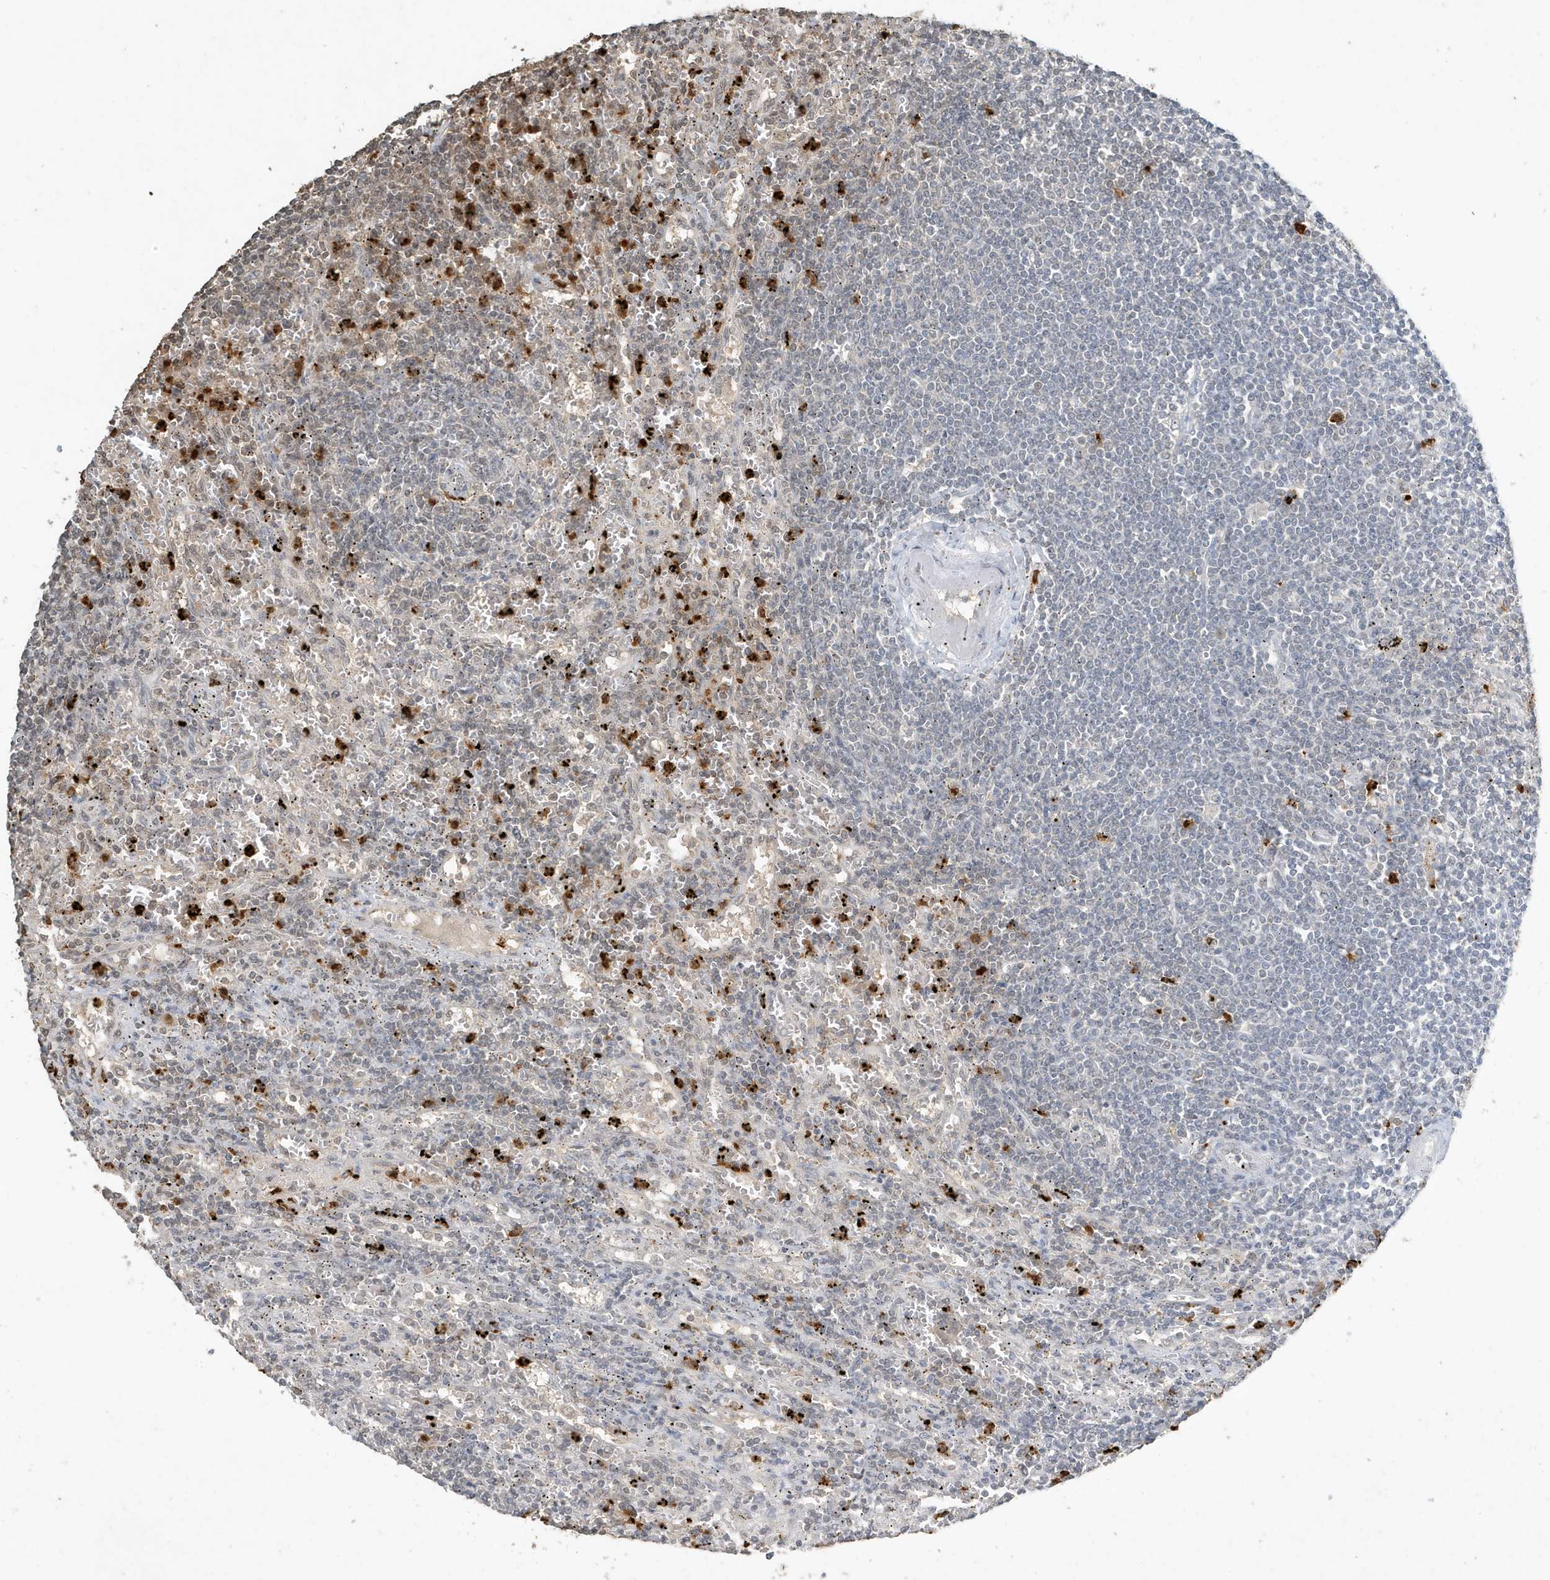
{"staining": {"intensity": "negative", "quantity": "none", "location": "none"}, "tissue": "lymphoma", "cell_type": "Tumor cells", "image_type": "cancer", "snomed": [{"axis": "morphology", "description": "Malignant lymphoma, non-Hodgkin's type, Low grade"}, {"axis": "topography", "description": "Spleen"}], "caption": "An IHC histopathology image of lymphoma is shown. There is no staining in tumor cells of lymphoma.", "gene": "DEFA1", "patient": {"sex": "male", "age": 76}}